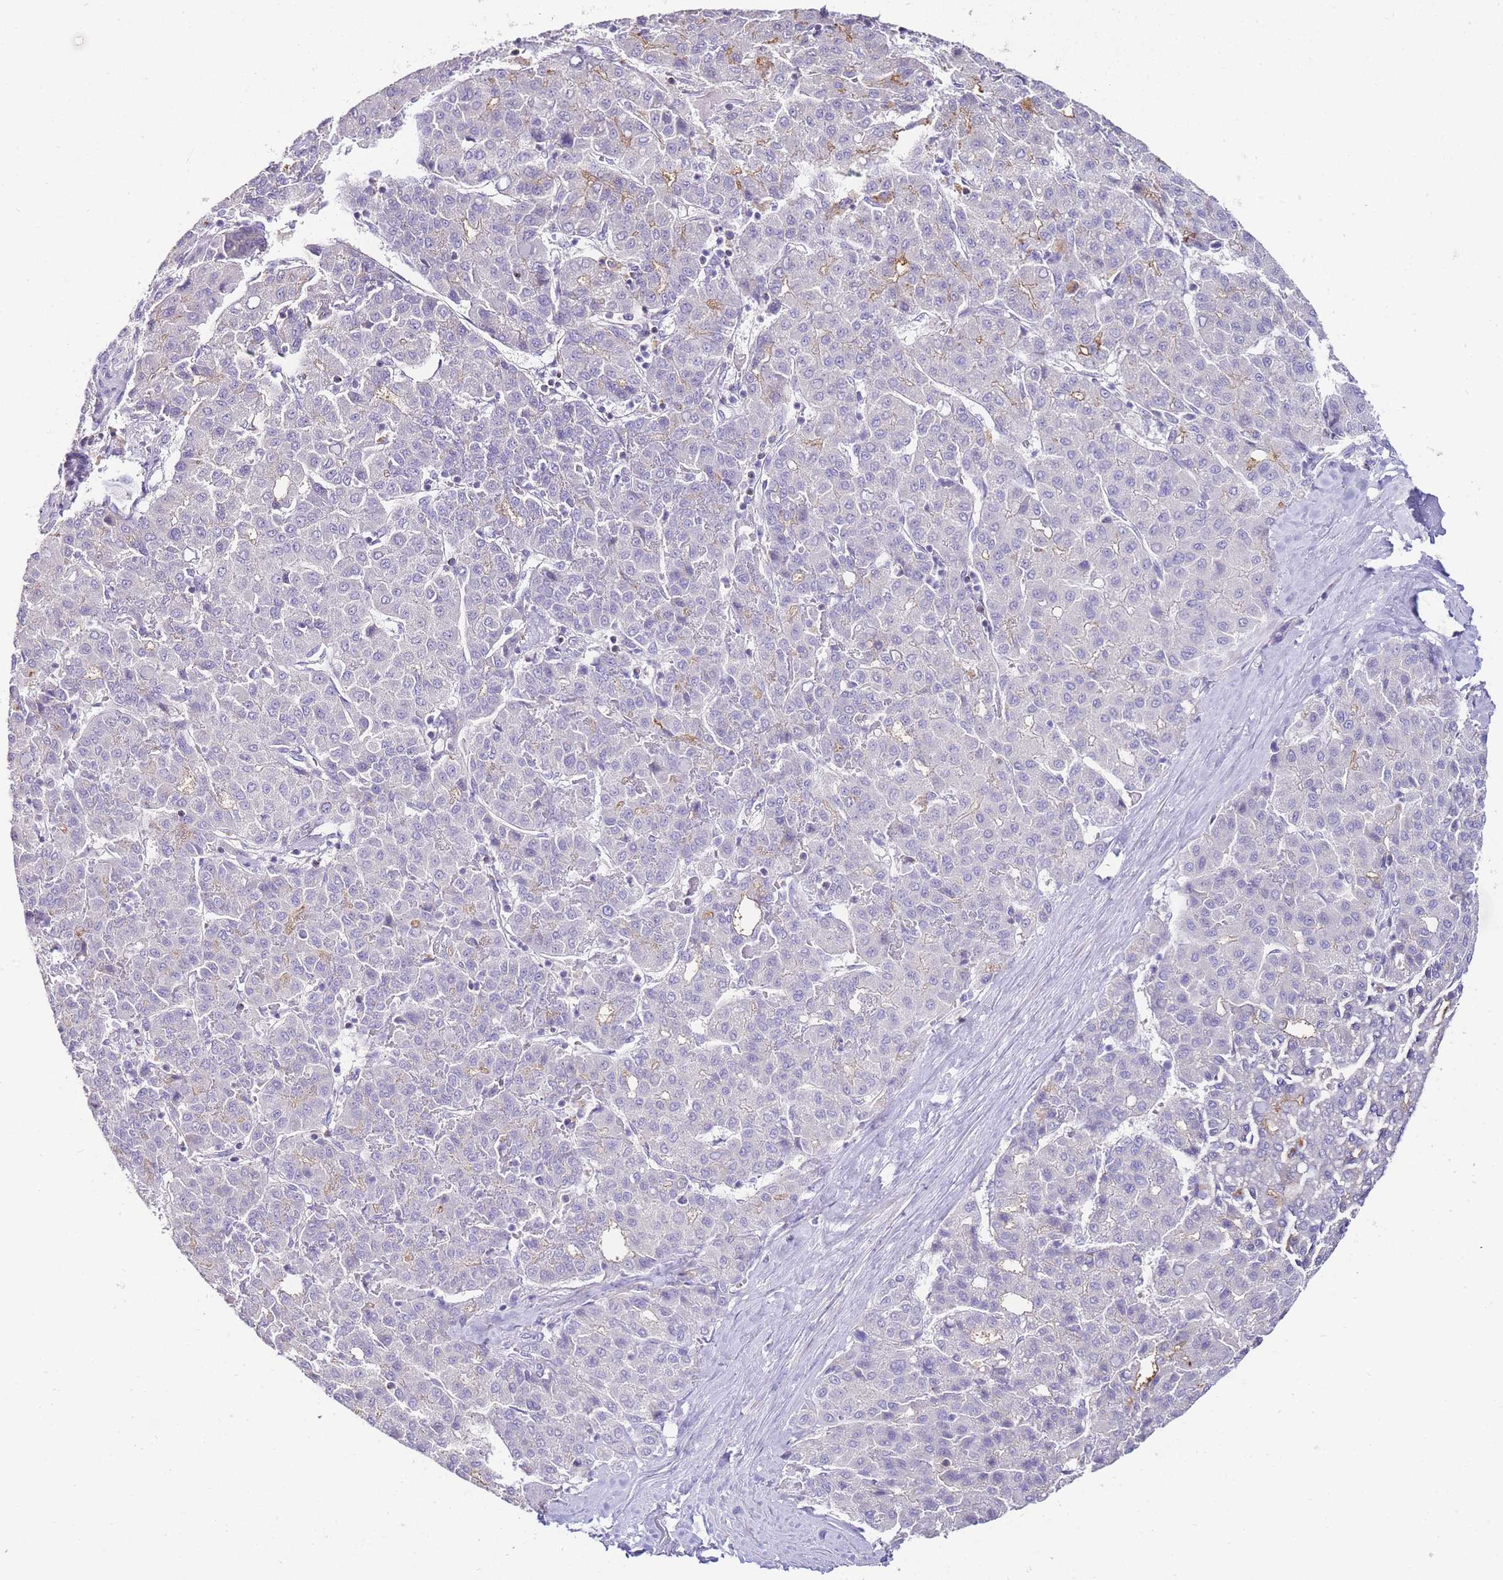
{"staining": {"intensity": "weak", "quantity": "<25%", "location": "cytoplasmic/membranous"}, "tissue": "liver cancer", "cell_type": "Tumor cells", "image_type": "cancer", "snomed": [{"axis": "morphology", "description": "Carcinoma, Hepatocellular, NOS"}, {"axis": "topography", "description": "Liver"}], "caption": "This is an IHC histopathology image of liver hepatocellular carcinoma. There is no expression in tumor cells.", "gene": "DPP4", "patient": {"sex": "male", "age": 65}}